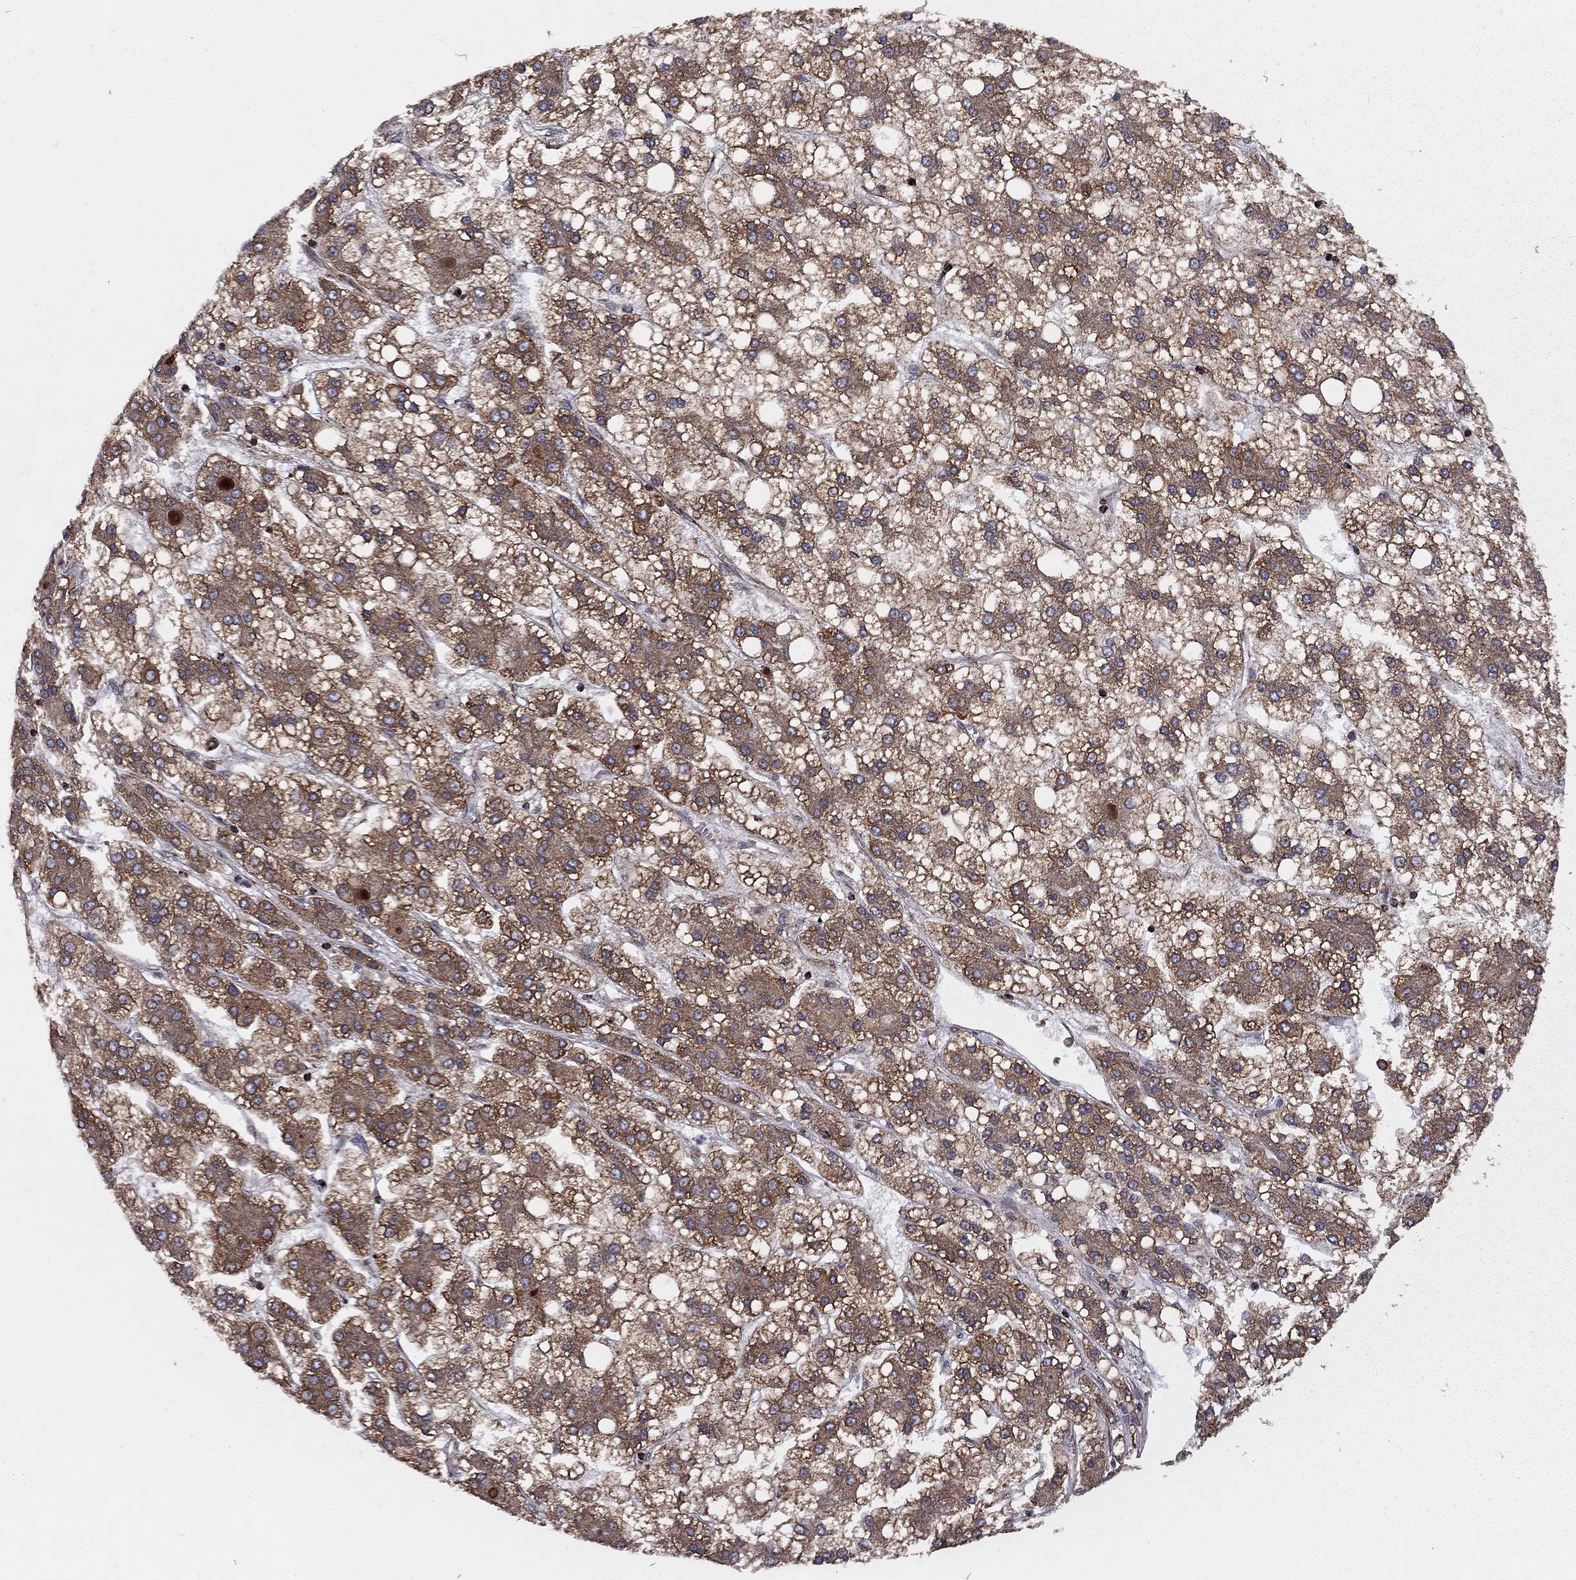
{"staining": {"intensity": "strong", "quantity": ">75%", "location": "cytoplasmic/membranous"}, "tissue": "liver cancer", "cell_type": "Tumor cells", "image_type": "cancer", "snomed": [{"axis": "morphology", "description": "Carcinoma, Hepatocellular, NOS"}, {"axis": "topography", "description": "Liver"}], "caption": "This histopathology image reveals immunohistochemistry (IHC) staining of hepatocellular carcinoma (liver), with high strong cytoplasmic/membranous expression in about >75% of tumor cells.", "gene": "CLPTM1", "patient": {"sex": "male", "age": 73}}